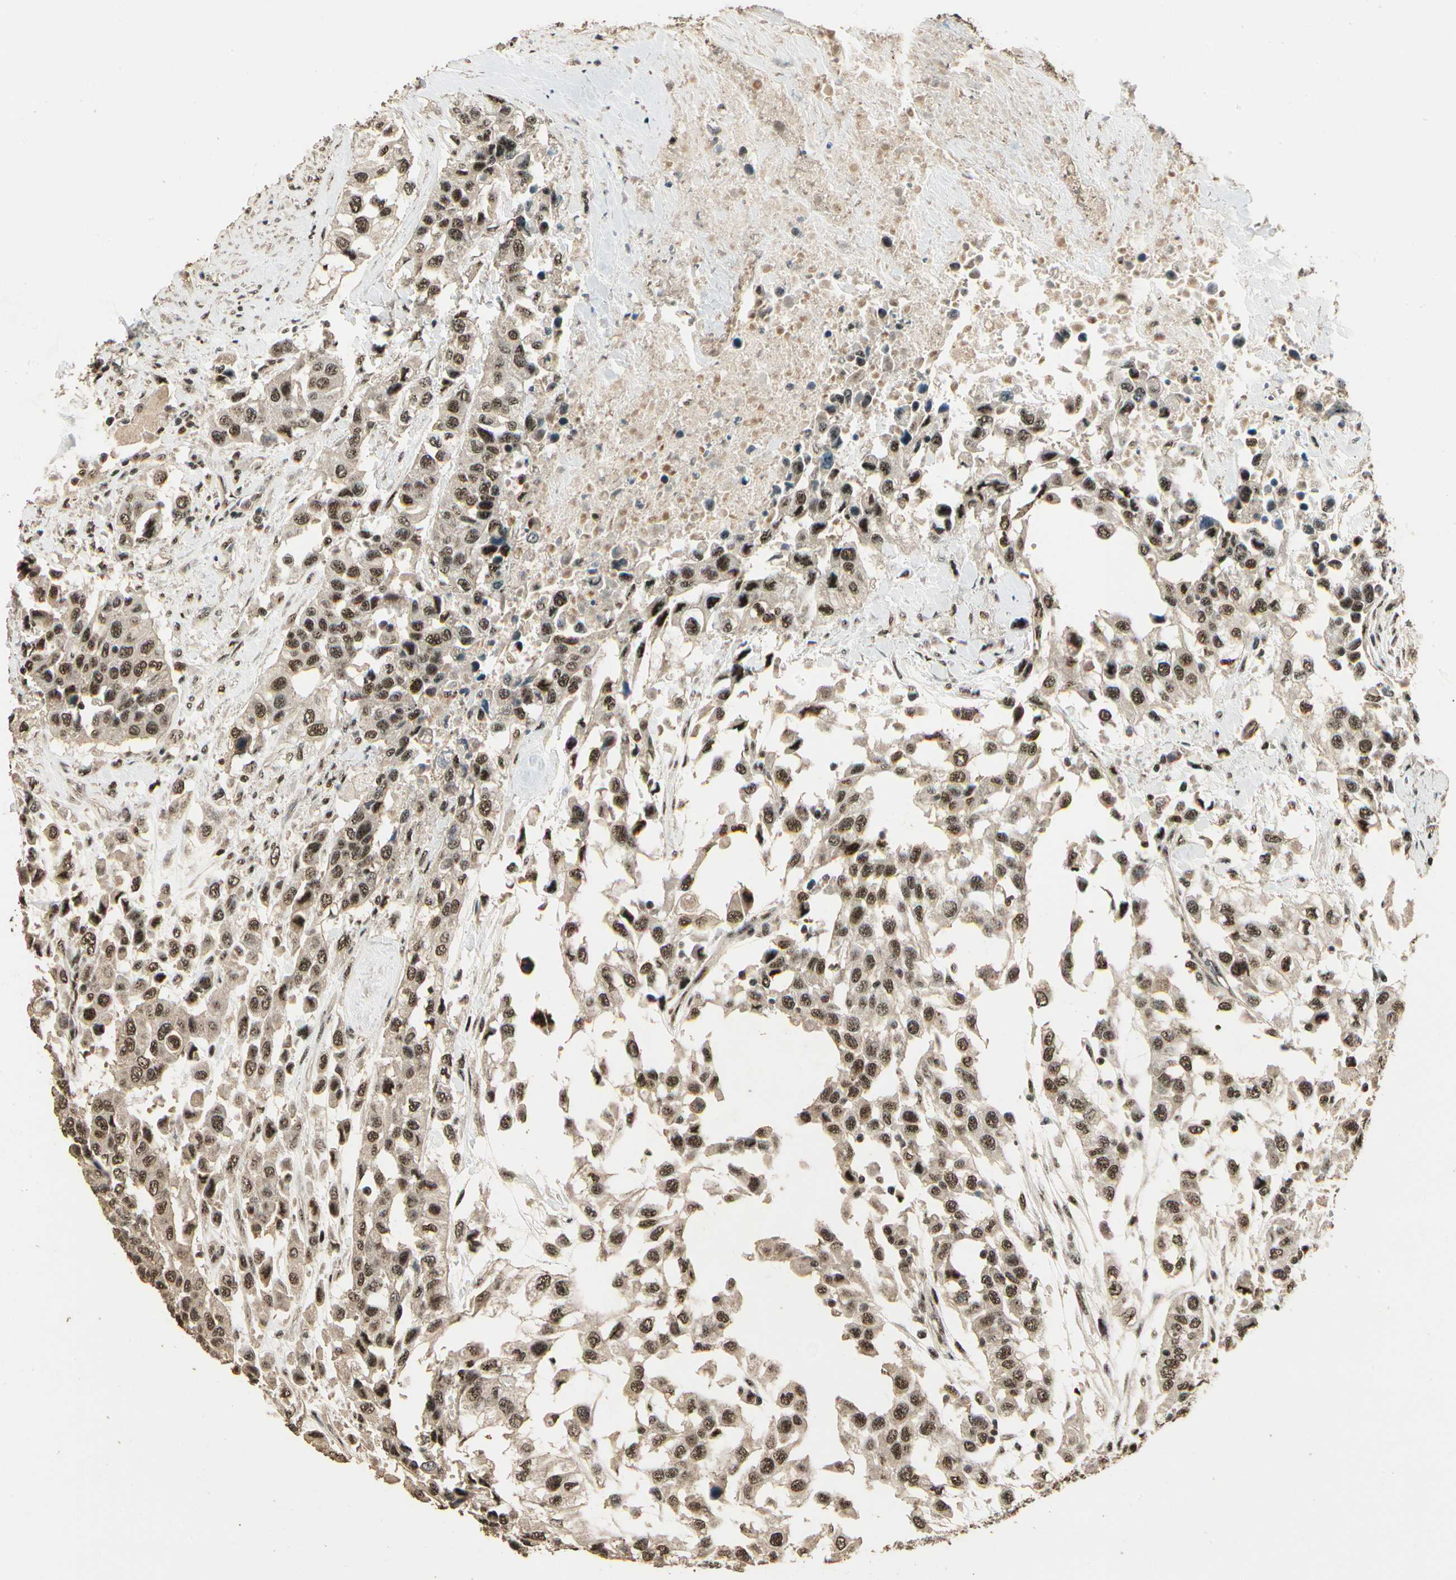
{"staining": {"intensity": "strong", "quantity": ">75%", "location": "nuclear"}, "tissue": "urothelial cancer", "cell_type": "Tumor cells", "image_type": "cancer", "snomed": [{"axis": "morphology", "description": "Urothelial carcinoma, High grade"}, {"axis": "topography", "description": "Urinary bladder"}], "caption": "The micrograph exhibits immunohistochemical staining of high-grade urothelial carcinoma. There is strong nuclear staining is identified in approximately >75% of tumor cells. Nuclei are stained in blue.", "gene": "RBM25", "patient": {"sex": "female", "age": 80}}